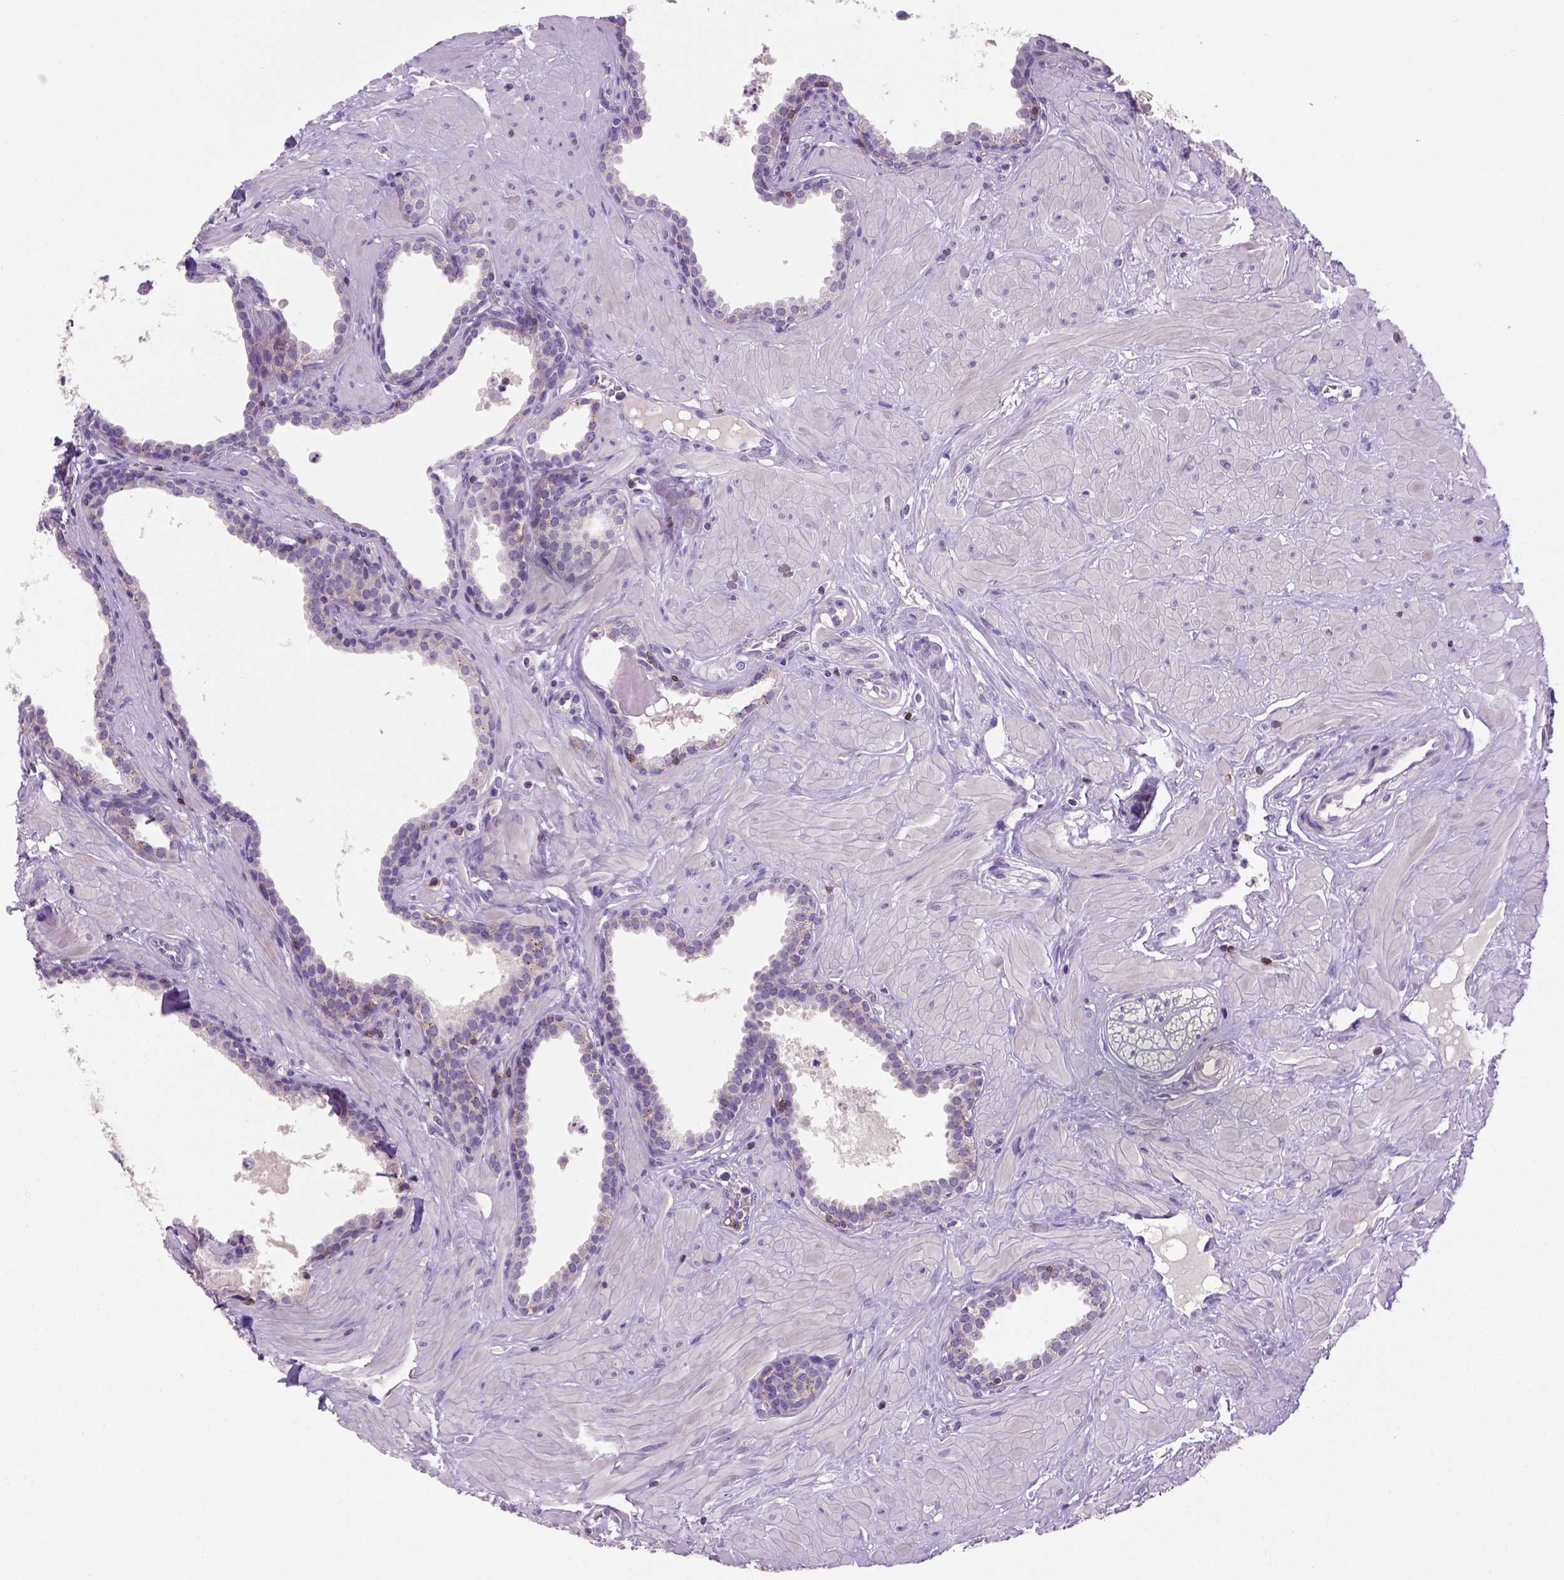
{"staining": {"intensity": "negative", "quantity": "none", "location": "none"}, "tissue": "prostate", "cell_type": "Glandular cells", "image_type": "normal", "snomed": [{"axis": "morphology", "description": "Normal tissue, NOS"}, {"axis": "topography", "description": "Prostate"}], "caption": "Immunohistochemistry micrograph of normal human prostate stained for a protein (brown), which reveals no positivity in glandular cells.", "gene": "CD3E", "patient": {"sex": "male", "age": 48}}